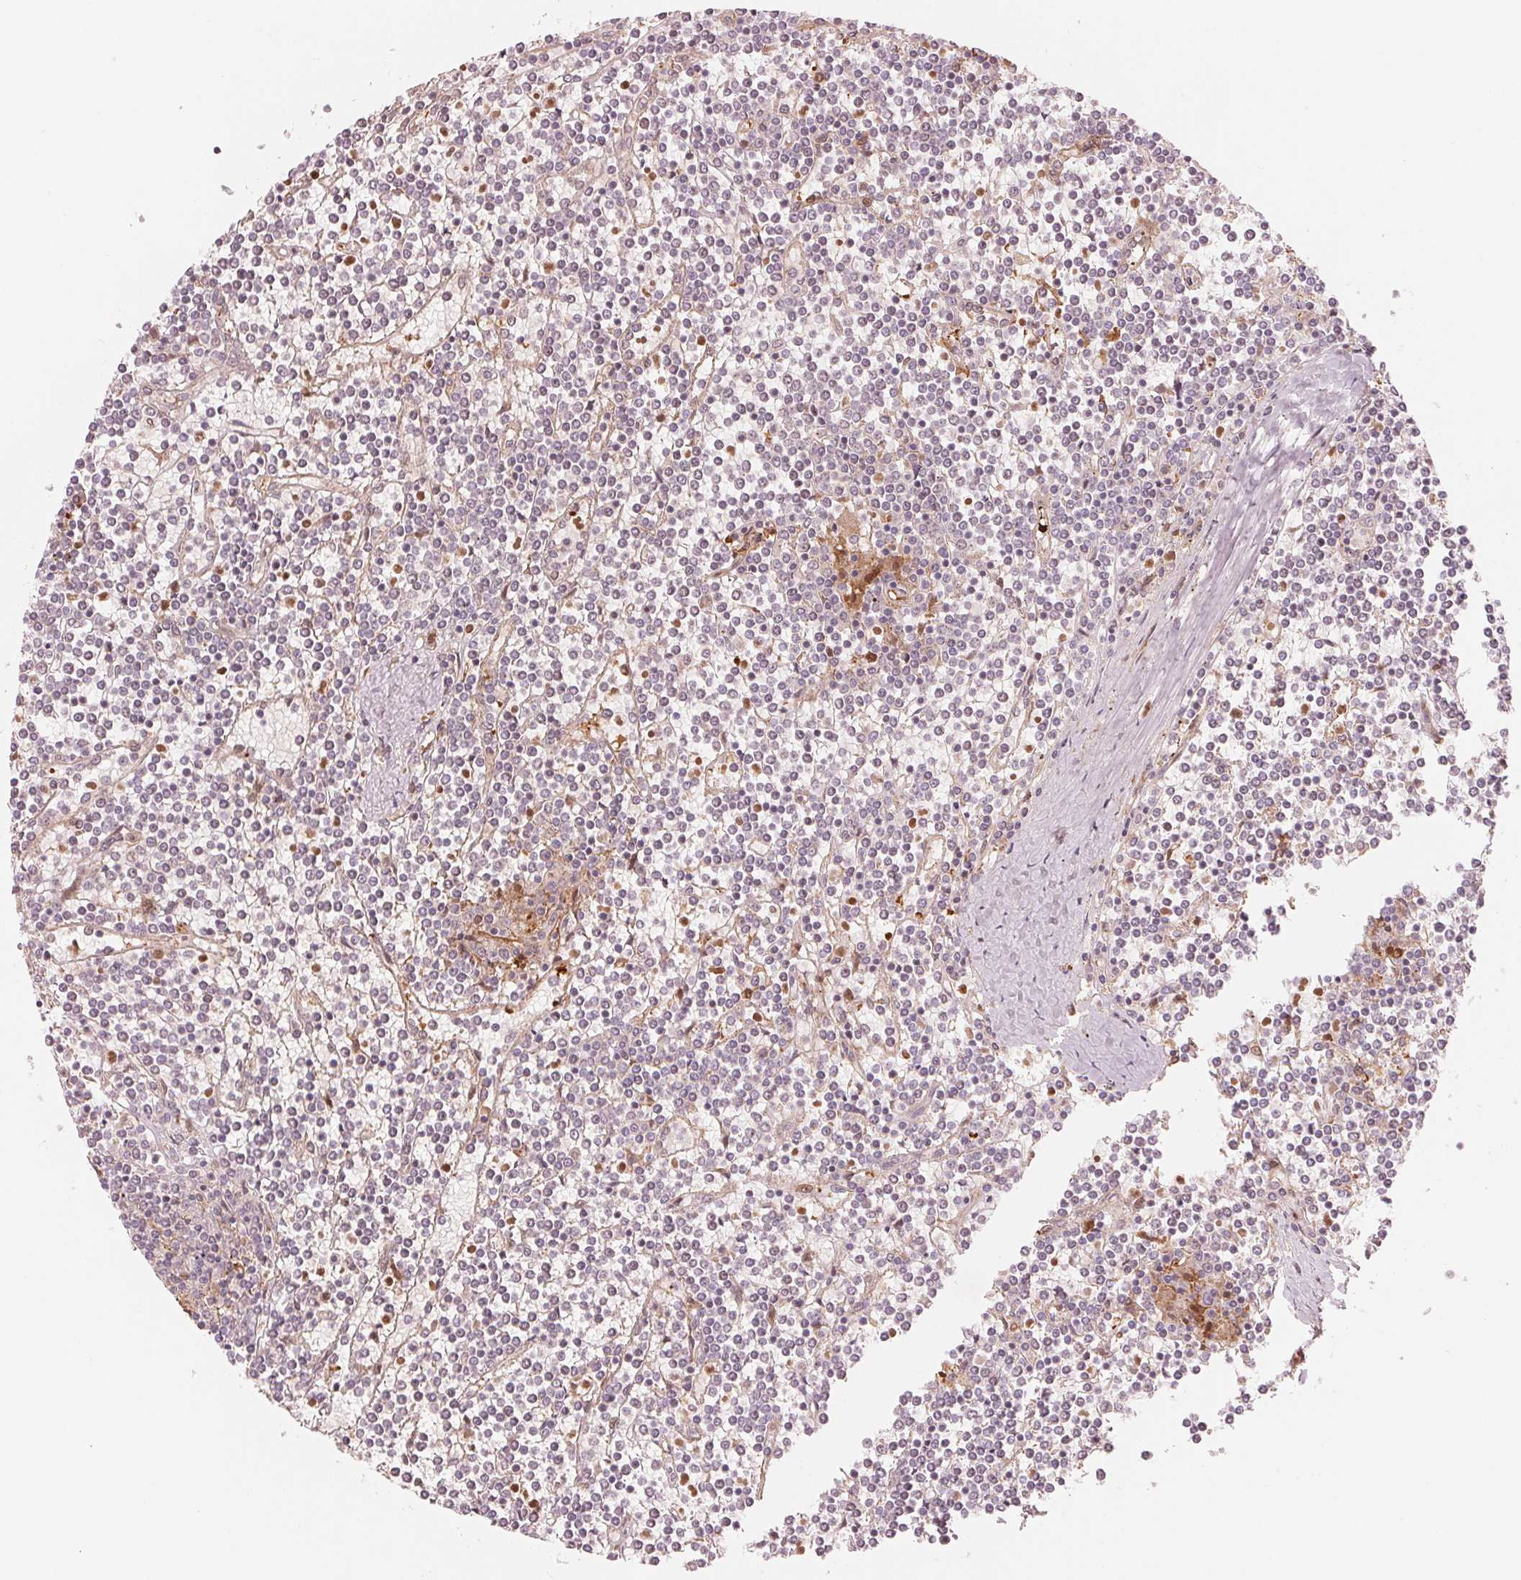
{"staining": {"intensity": "negative", "quantity": "none", "location": "none"}, "tissue": "lymphoma", "cell_type": "Tumor cells", "image_type": "cancer", "snomed": [{"axis": "morphology", "description": "Malignant lymphoma, non-Hodgkin's type, Low grade"}, {"axis": "topography", "description": "Spleen"}], "caption": "Tumor cells are negative for protein expression in human lymphoma.", "gene": "SLC17A4", "patient": {"sex": "female", "age": 19}}